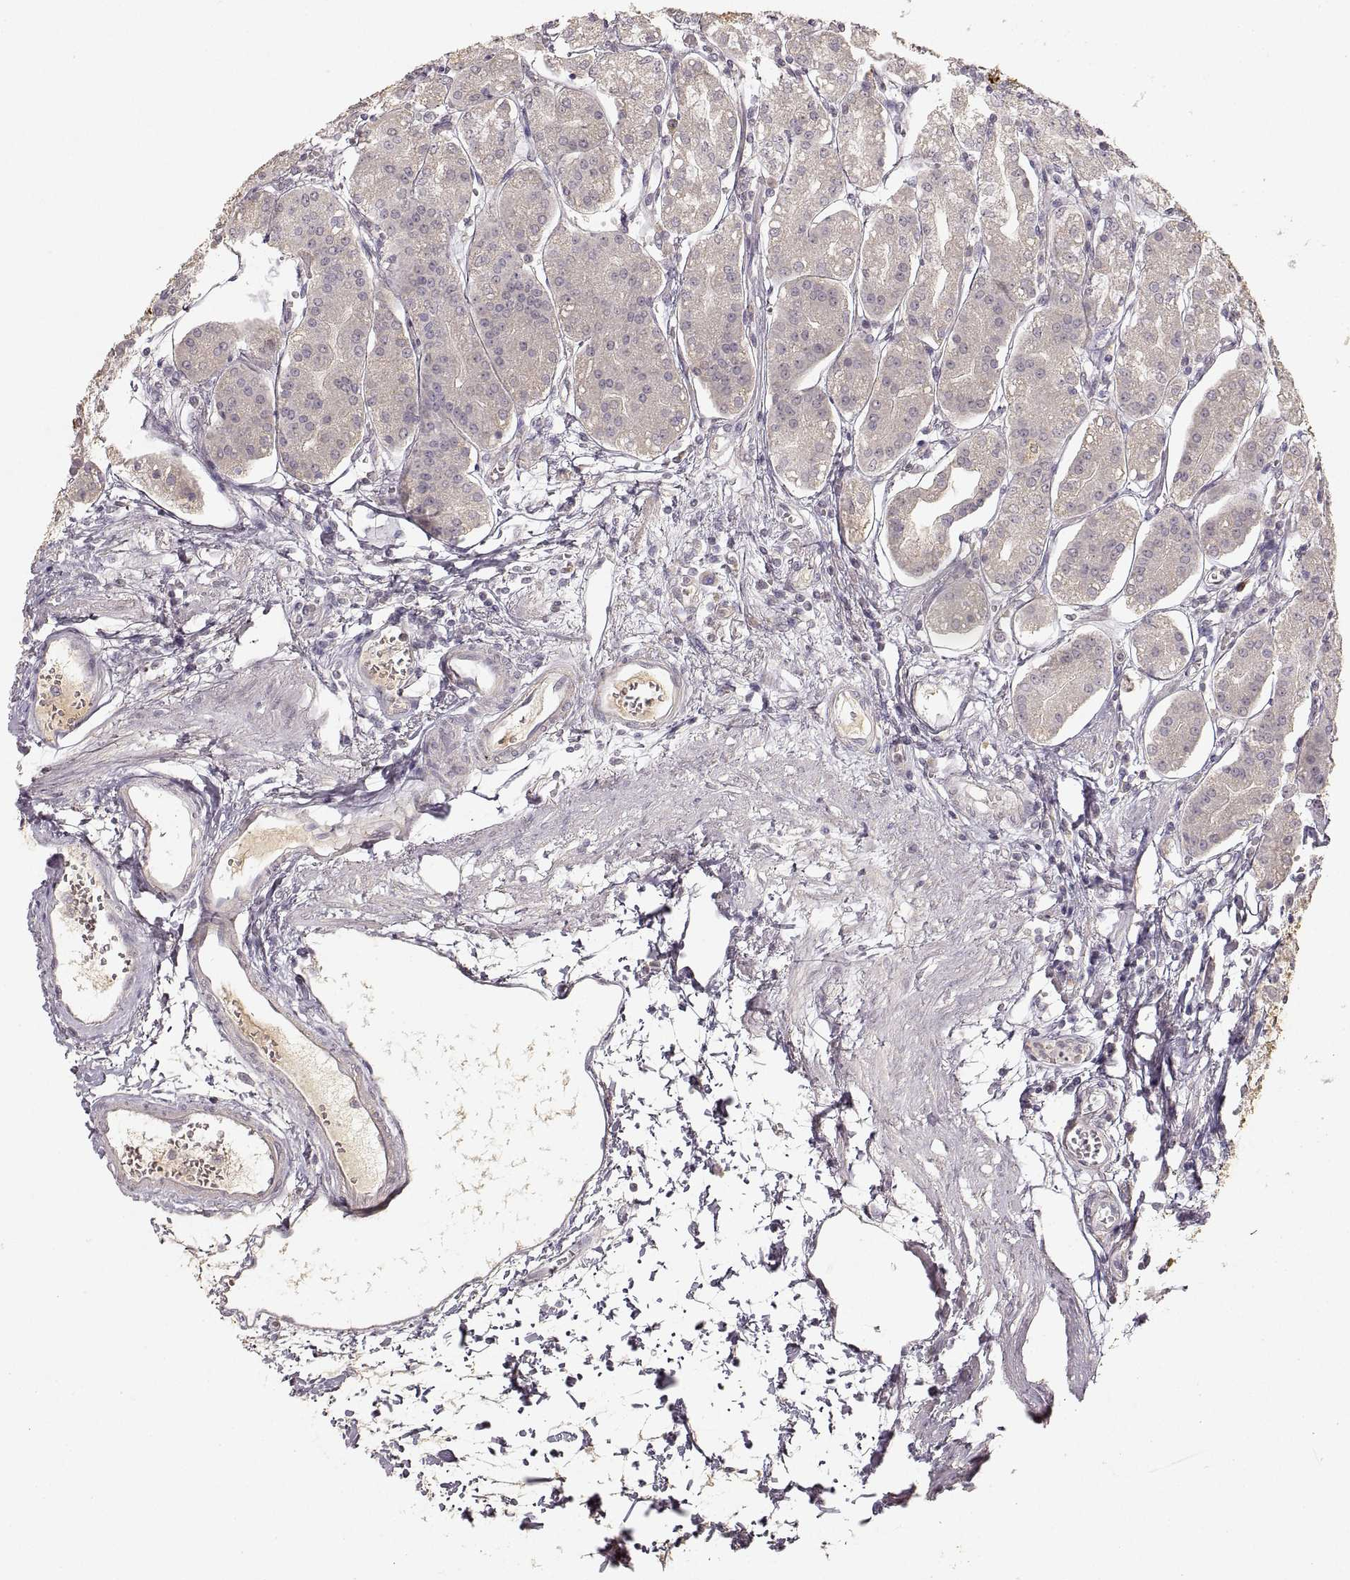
{"staining": {"intensity": "negative", "quantity": "none", "location": "none"}, "tissue": "stomach", "cell_type": "Glandular cells", "image_type": "normal", "snomed": [{"axis": "morphology", "description": "Normal tissue, NOS"}, {"axis": "topography", "description": "Skeletal muscle"}, {"axis": "topography", "description": "Stomach"}], "caption": "Immunohistochemistry of normal stomach shows no staining in glandular cells. (DAB (3,3'-diaminobenzidine) immunohistochemistry (IHC), high magnification).", "gene": "LAMC2", "patient": {"sex": "female", "age": 57}}